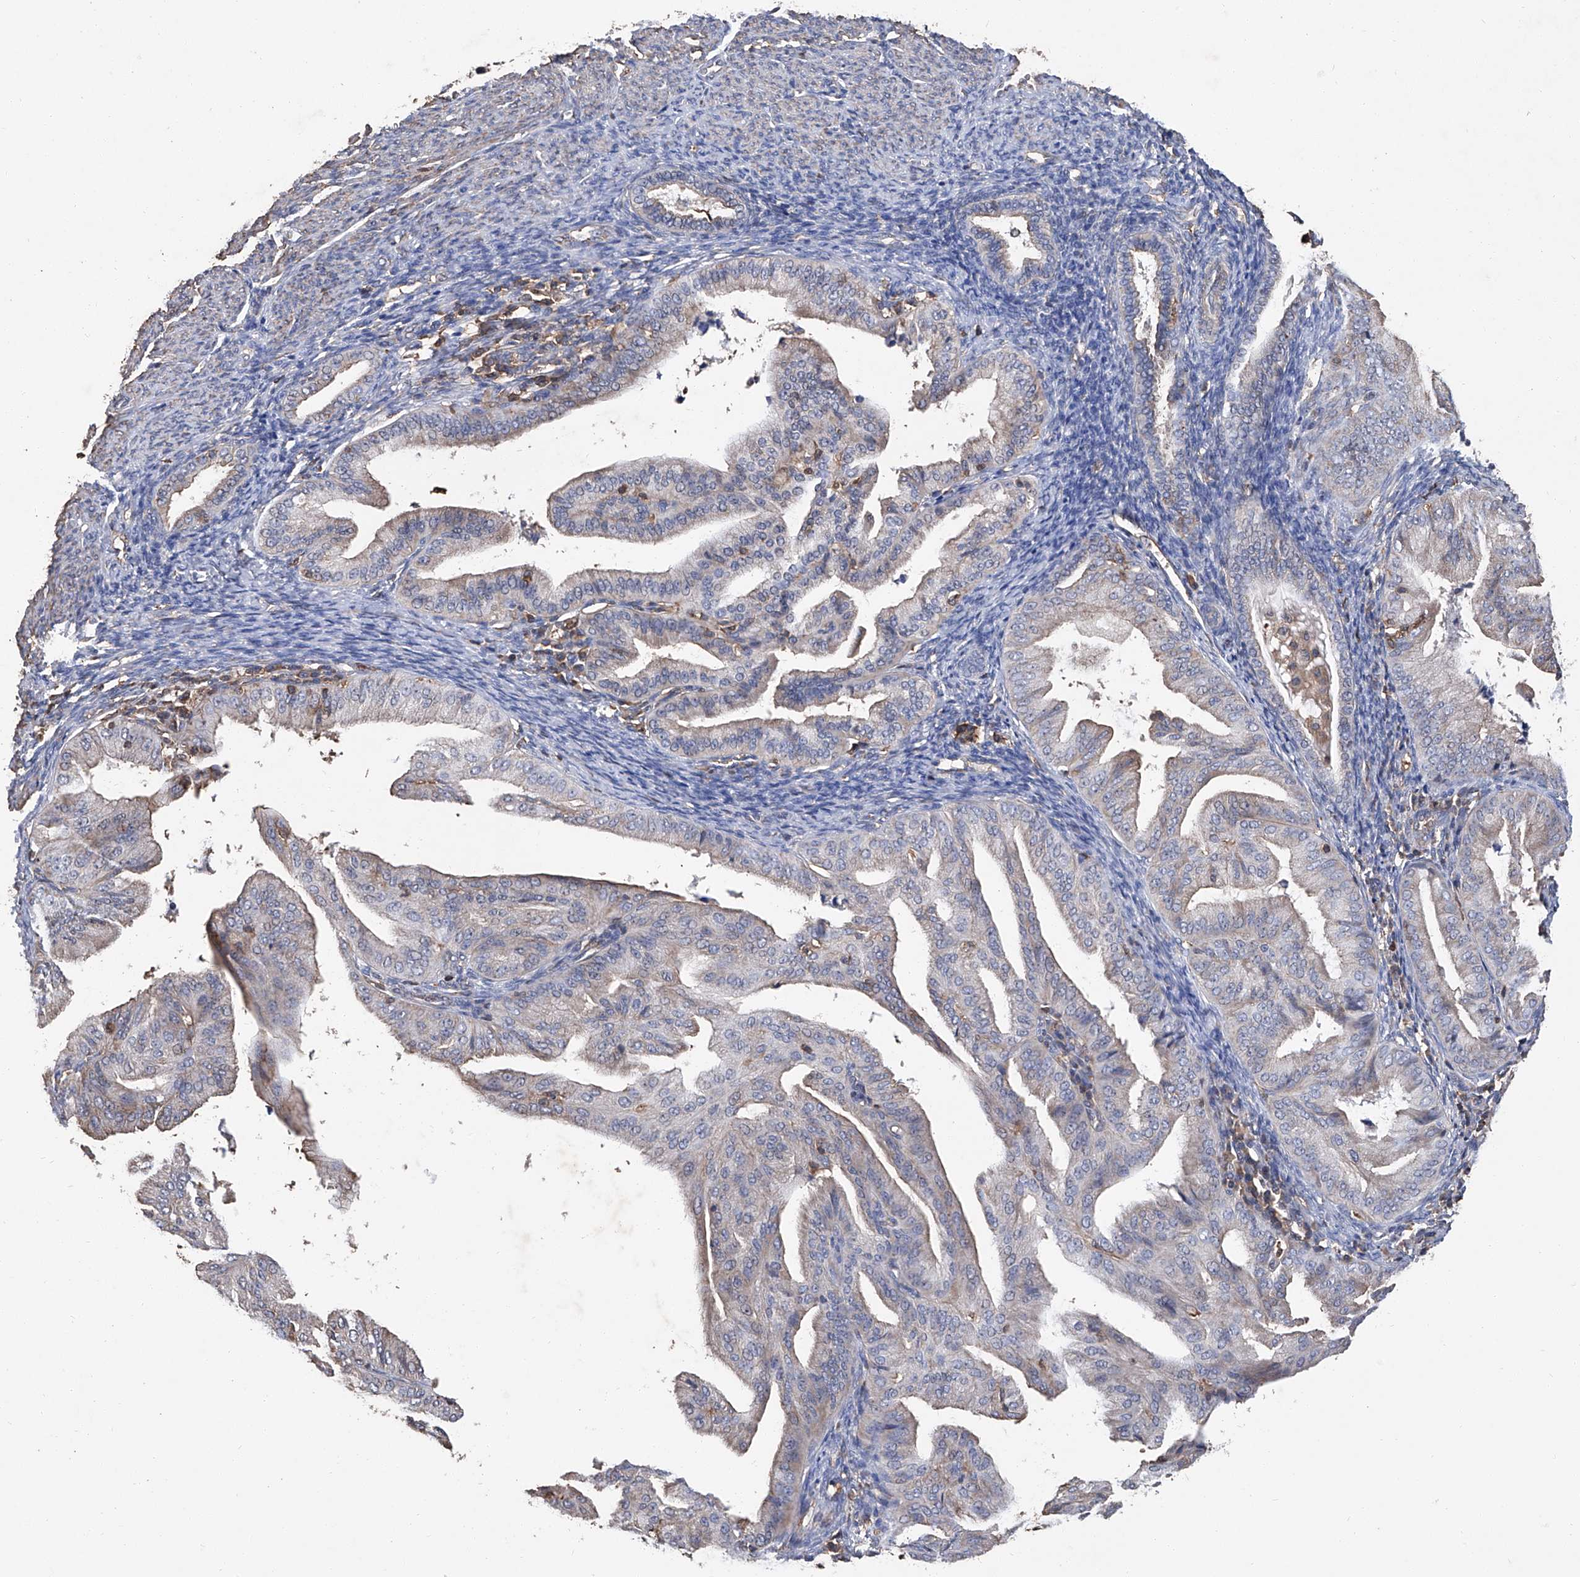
{"staining": {"intensity": "weak", "quantity": "<25%", "location": "cytoplasmic/membranous"}, "tissue": "endometrial cancer", "cell_type": "Tumor cells", "image_type": "cancer", "snomed": [{"axis": "morphology", "description": "Adenocarcinoma, NOS"}, {"axis": "topography", "description": "Endometrium"}], "caption": "Immunohistochemistry (IHC) micrograph of neoplastic tissue: adenocarcinoma (endometrial) stained with DAB exhibits no significant protein expression in tumor cells.", "gene": "GPT", "patient": {"sex": "female", "age": 58}}